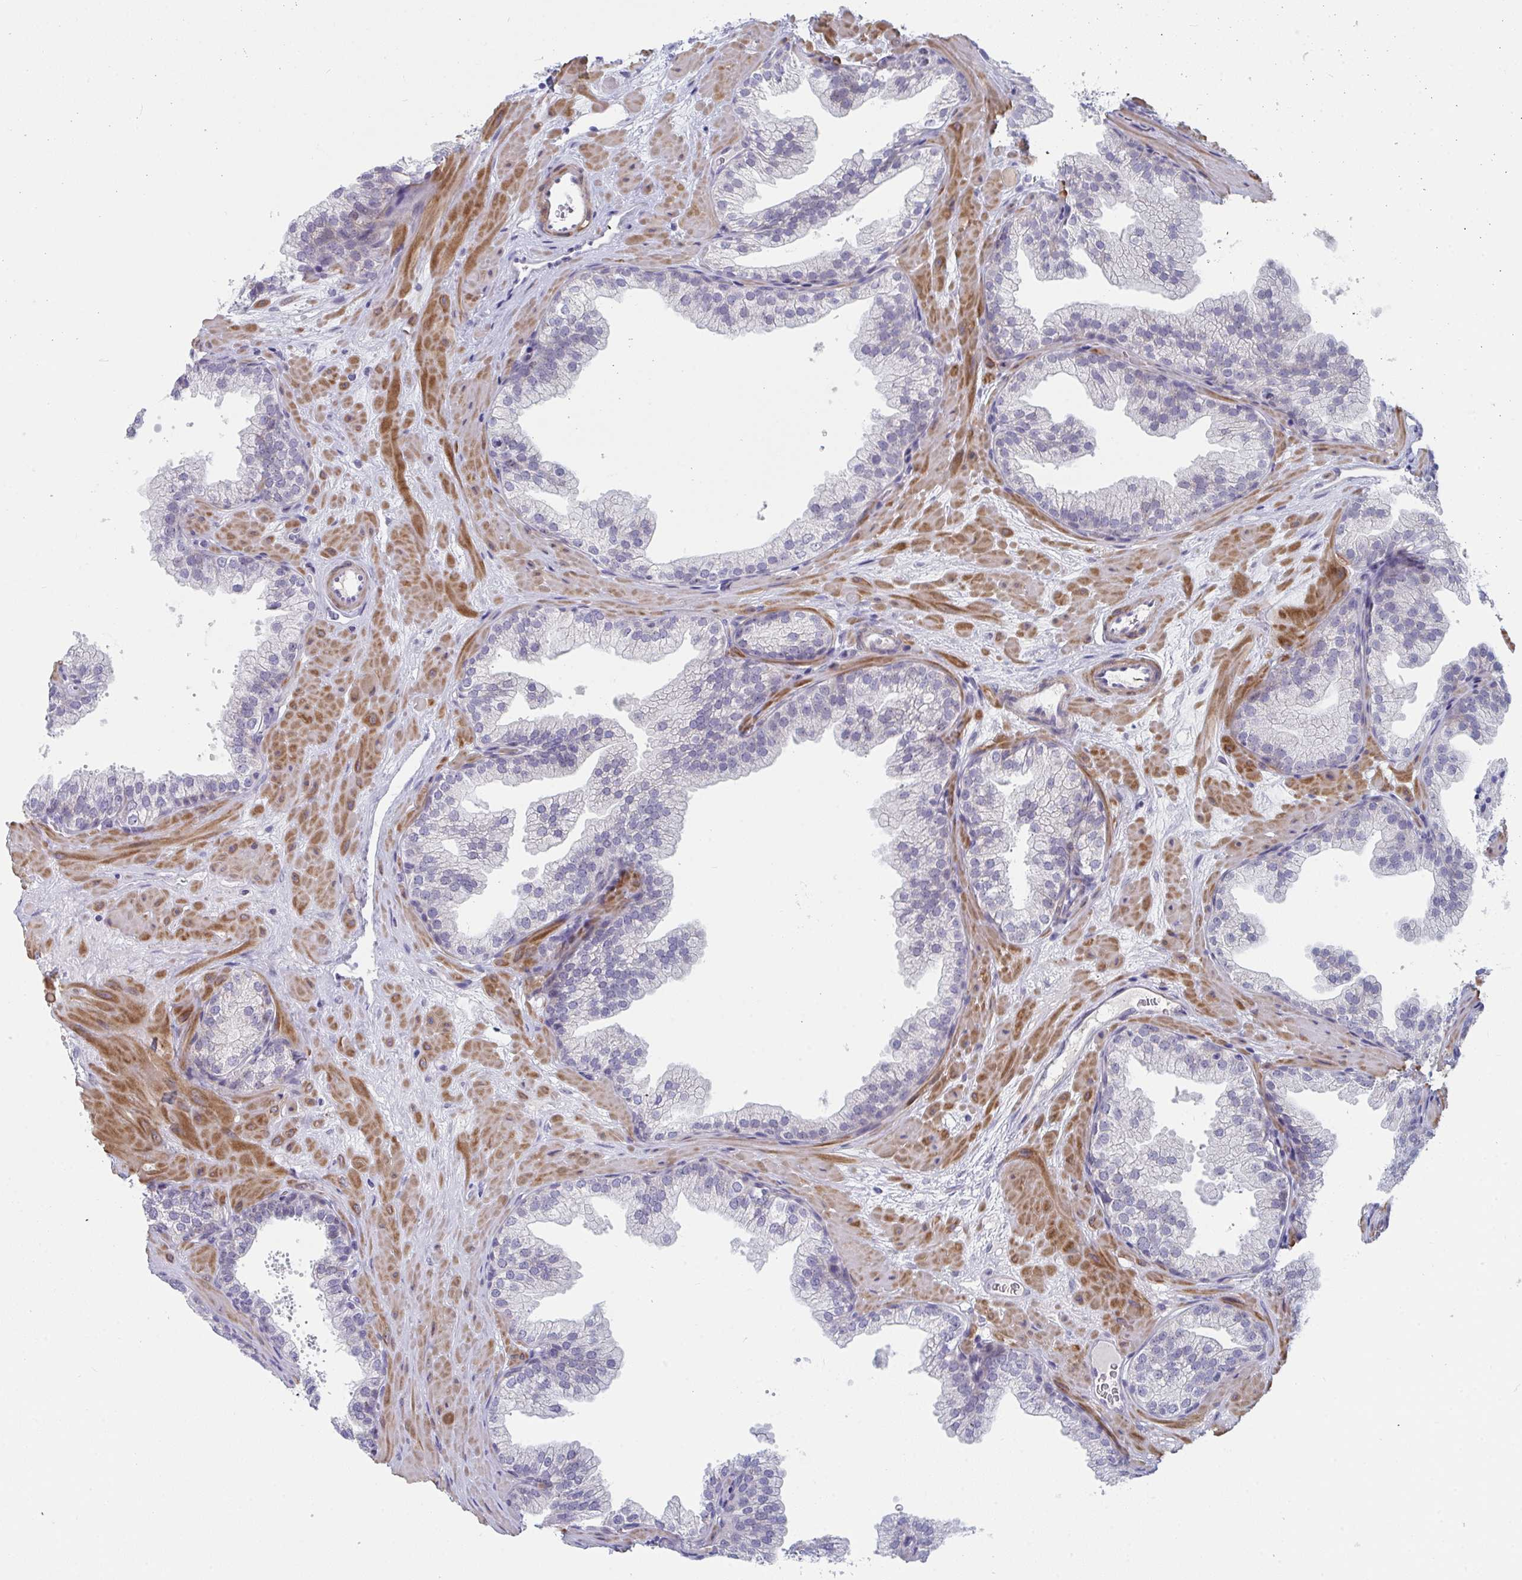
{"staining": {"intensity": "negative", "quantity": "none", "location": "none"}, "tissue": "prostate", "cell_type": "Glandular cells", "image_type": "normal", "snomed": [{"axis": "morphology", "description": "Normal tissue, NOS"}, {"axis": "topography", "description": "Prostate"}], "caption": "This is a micrograph of IHC staining of benign prostate, which shows no positivity in glandular cells.", "gene": "CENPT", "patient": {"sex": "male", "age": 37}}